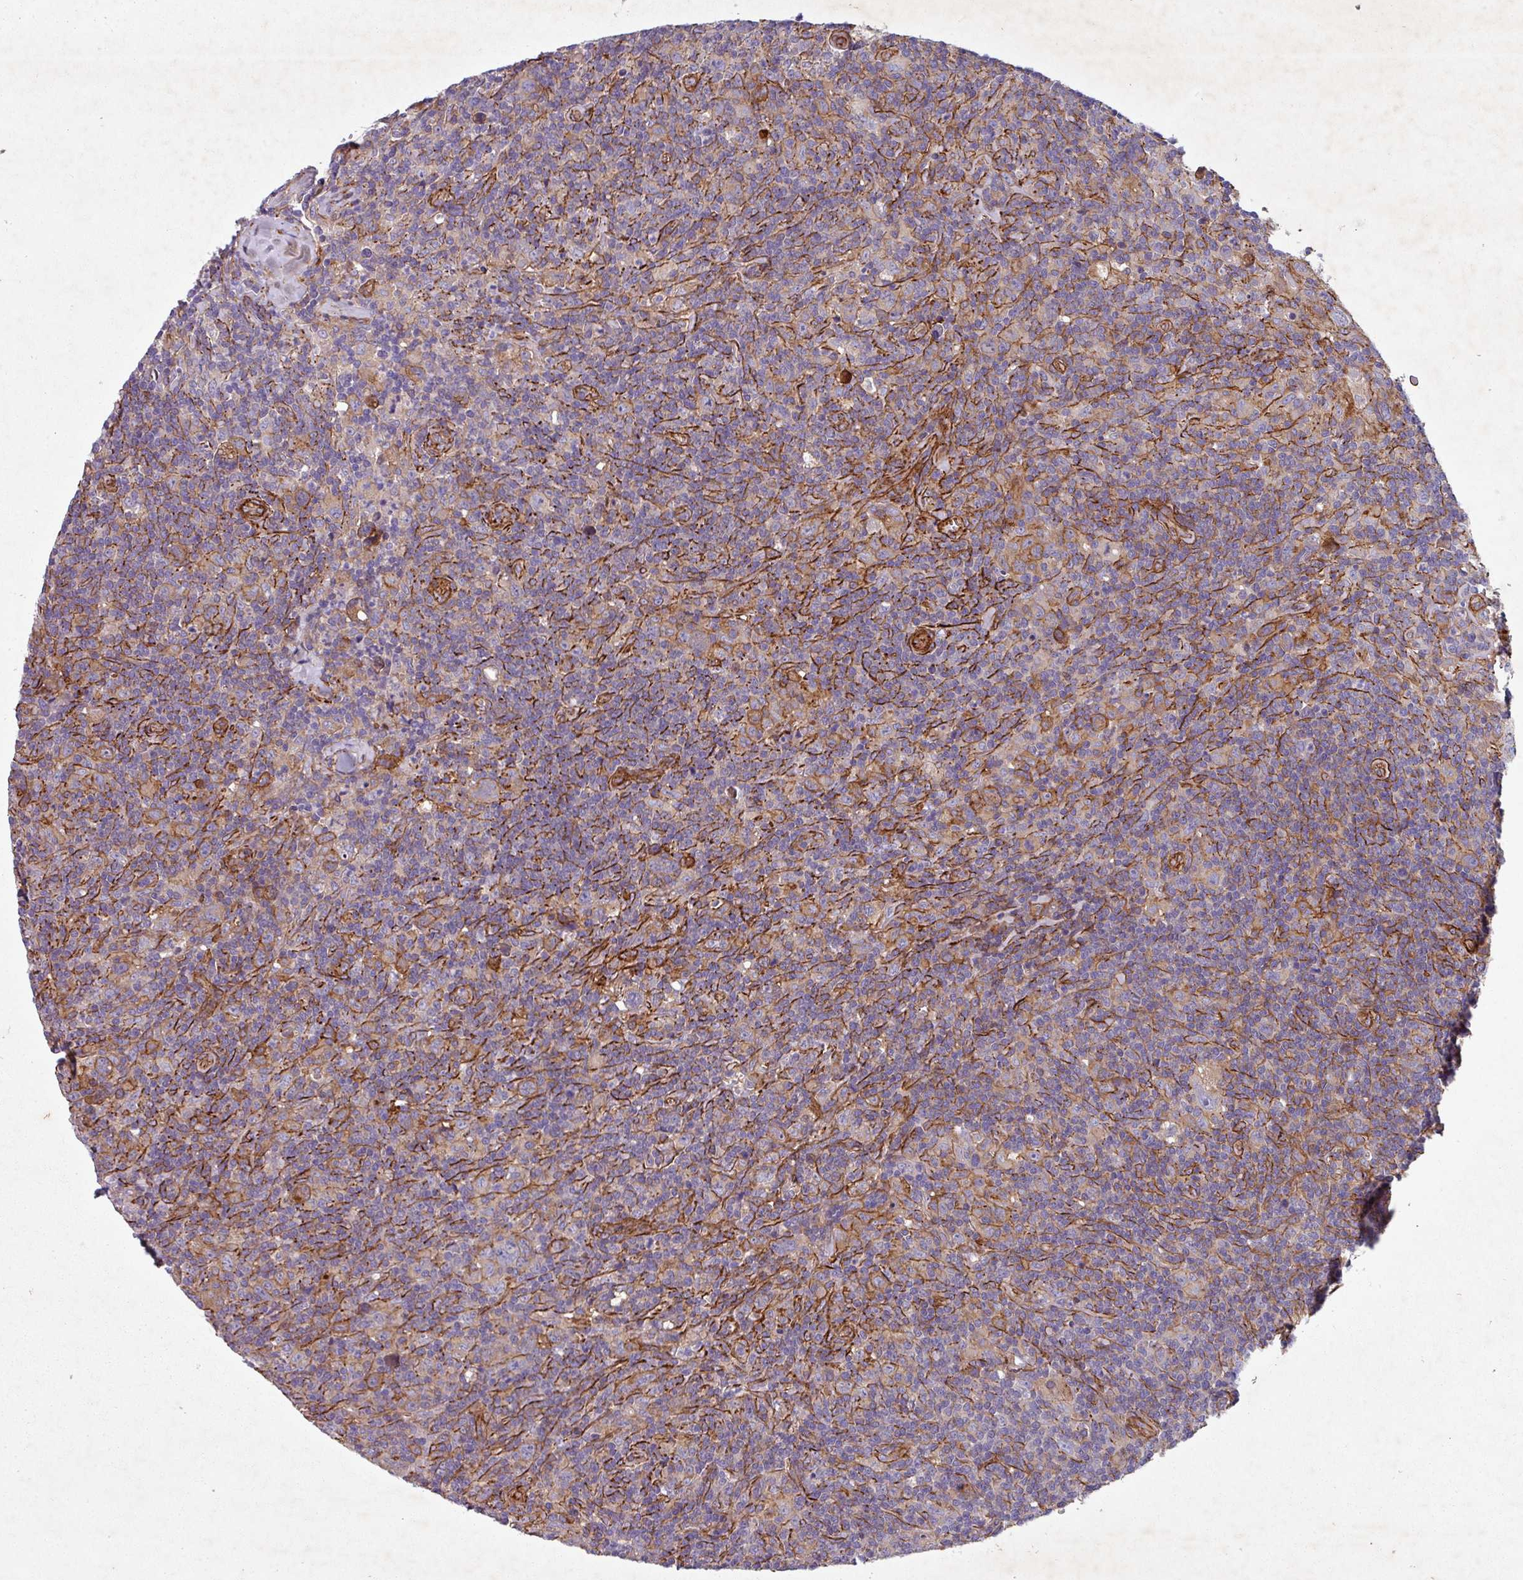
{"staining": {"intensity": "negative", "quantity": "none", "location": "none"}, "tissue": "lymphoma", "cell_type": "Tumor cells", "image_type": "cancer", "snomed": [{"axis": "morphology", "description": "Hodgkin's disease, NOS"}, {"axis": "topography", "description": "Lymph node"}], "caption": "Photomicrograph shows no significant protein staining in tumor cells of lymphoma.", "gene": "ATP2C2", "patient": {"sex": "female", "age": 18}}